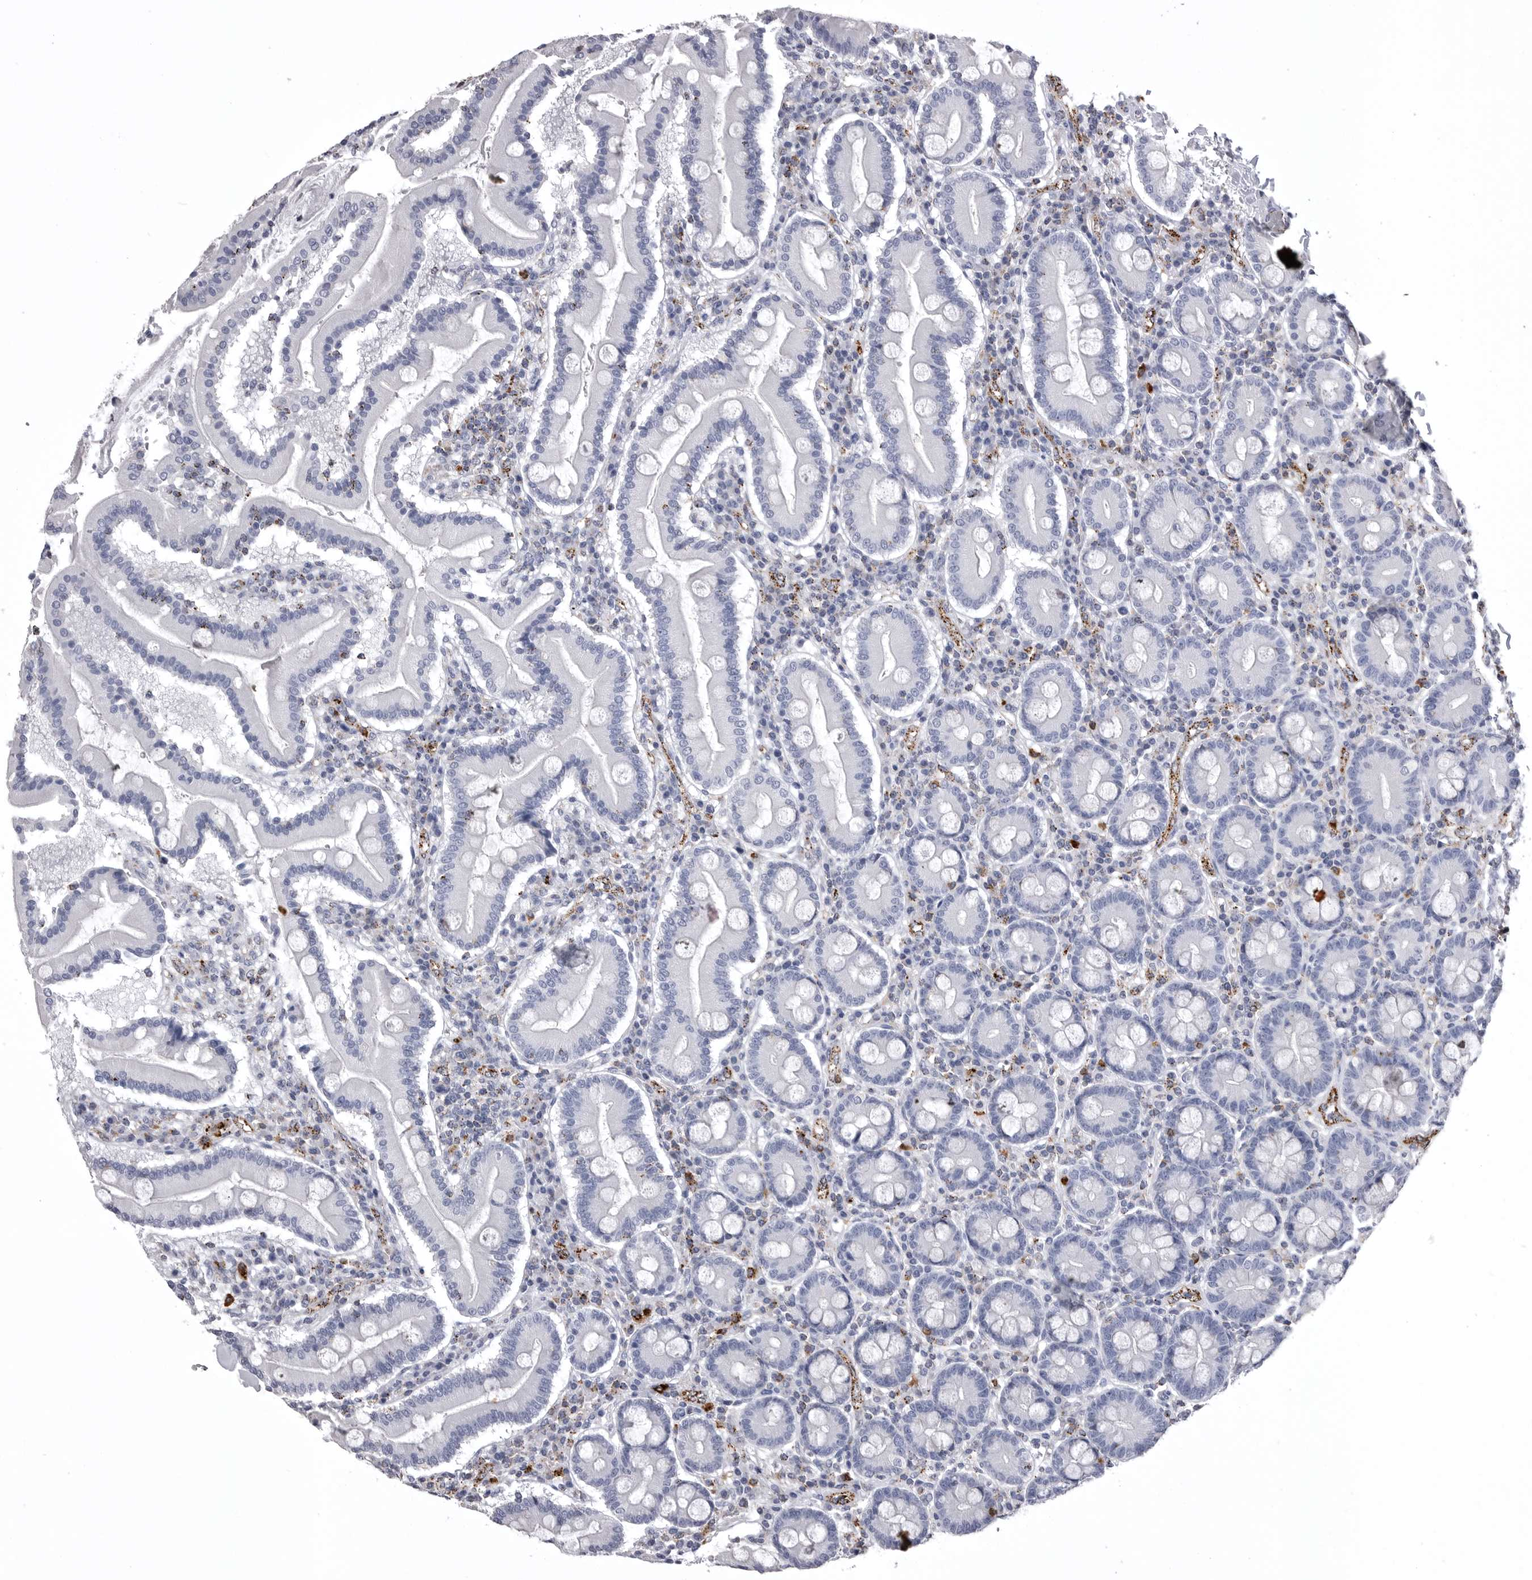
{"staining": {"intensity": "negative", "quantity": "none", "location": "none"}, "tissue": "duodenum", "cell_type": "Glandular cells", "image_type": "normal", "snomed": [{"axis": "morphology", "description": "Normal tissue, NOS"}, {"axis": "topography", "description": "Duodenum"}], "caption": "There is no significant positivity in glandular cells of duodenum. Nuclei are stained in blue.", "gene": "PSPN", "patient": {"sex": "male", "age": 50}}